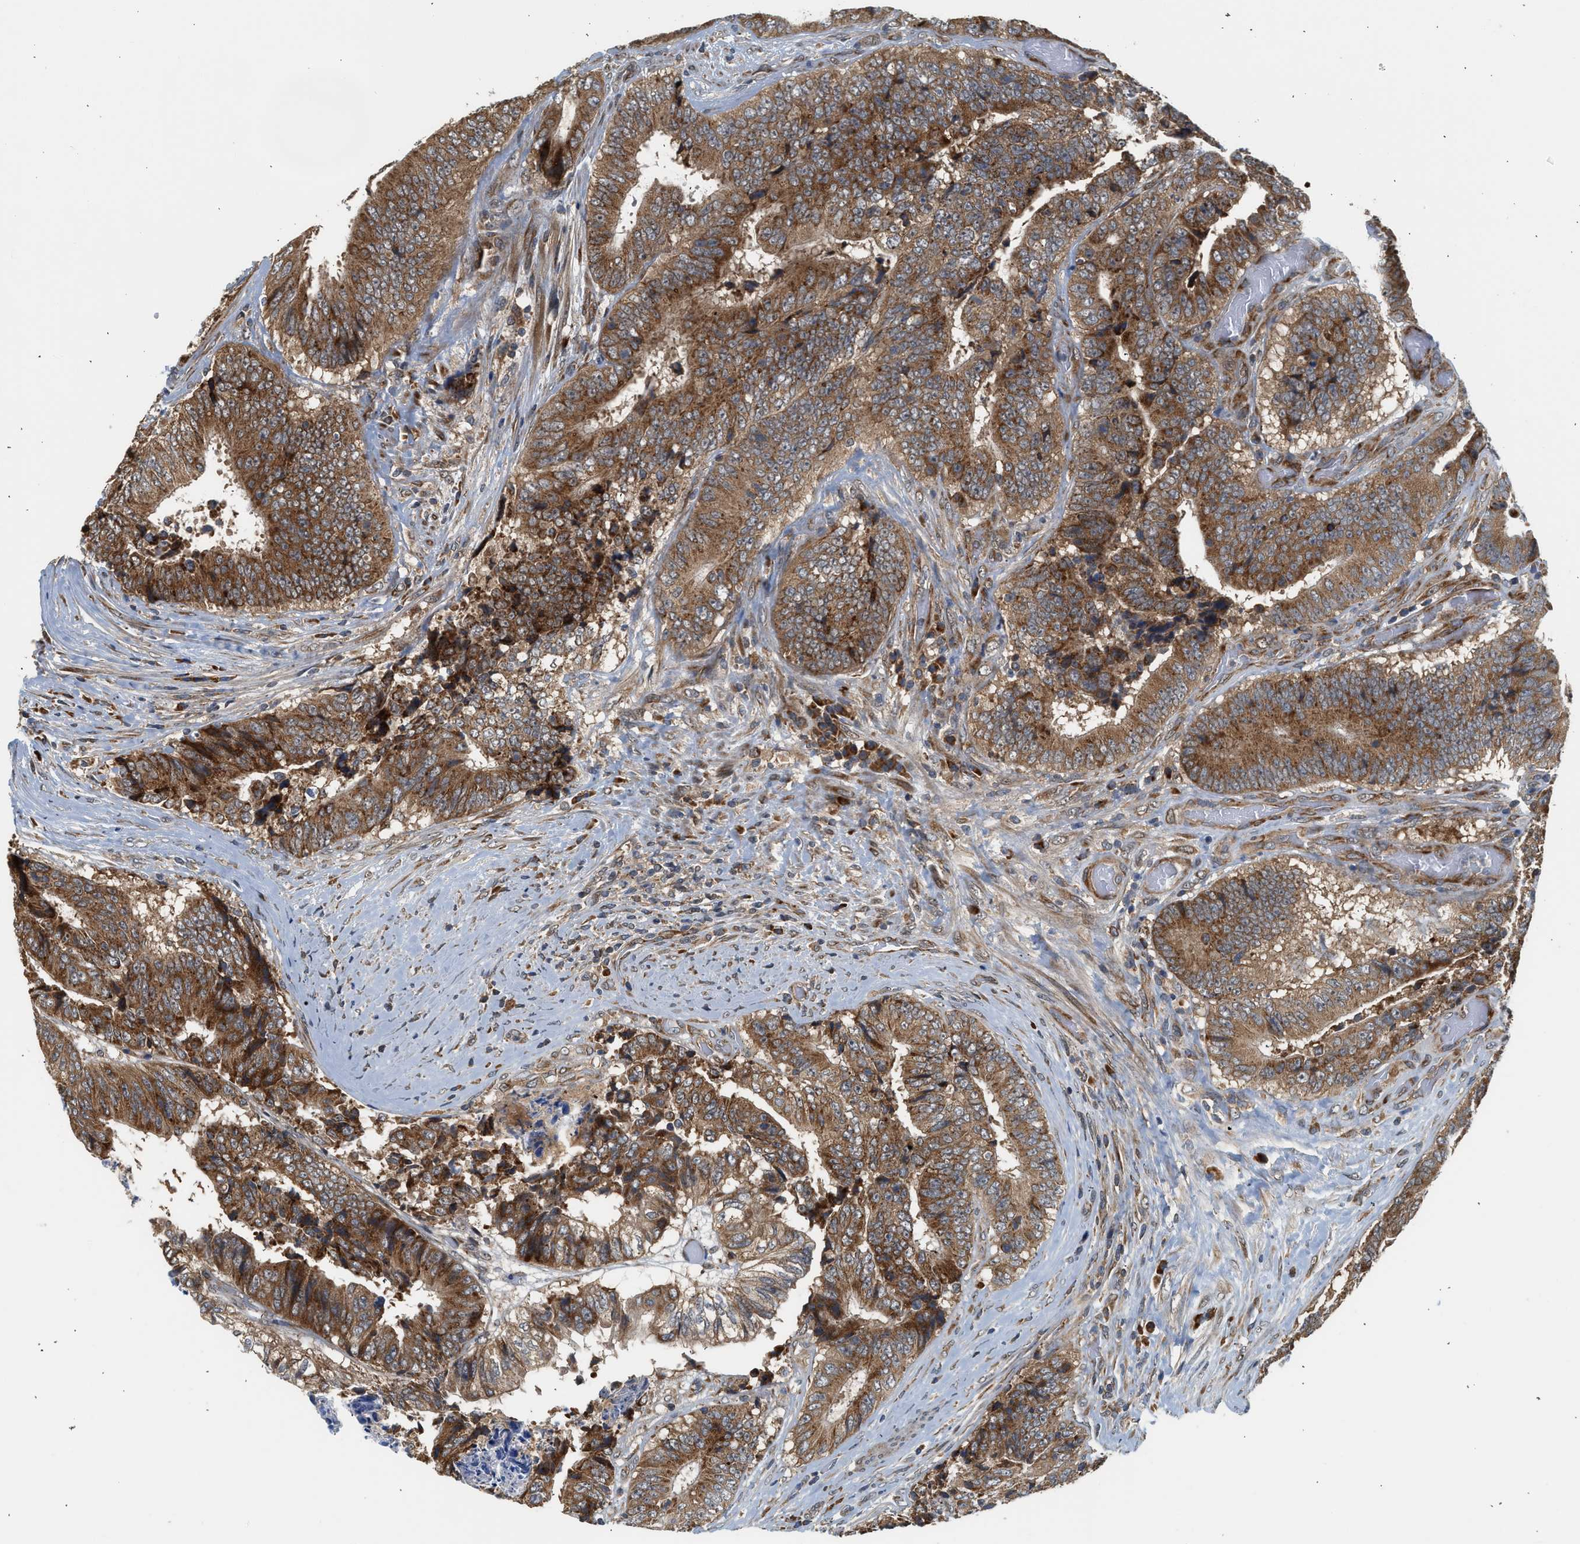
{"staining": {"intensity": "moderate", "quantity": ">75%", "location": "cytoplasmic/membranous"}, "tissue": "colorectal cancer", "cell_type": "Tumor cells", "image_type": "cancer", "snomed": [{"axis": "morphology", "description": "Adenocarcinoma, NOS"}, {"axis": "topography", "description": "Rectum"}], "caption": "Protein expression analysis of human colorectal adenocarcinoma reveals moderate cytoplasmic/membranous expression in approximately >75% of tumor cells.", "gene": "POLG2", "patient": {"sex": "male", "age": 72}}